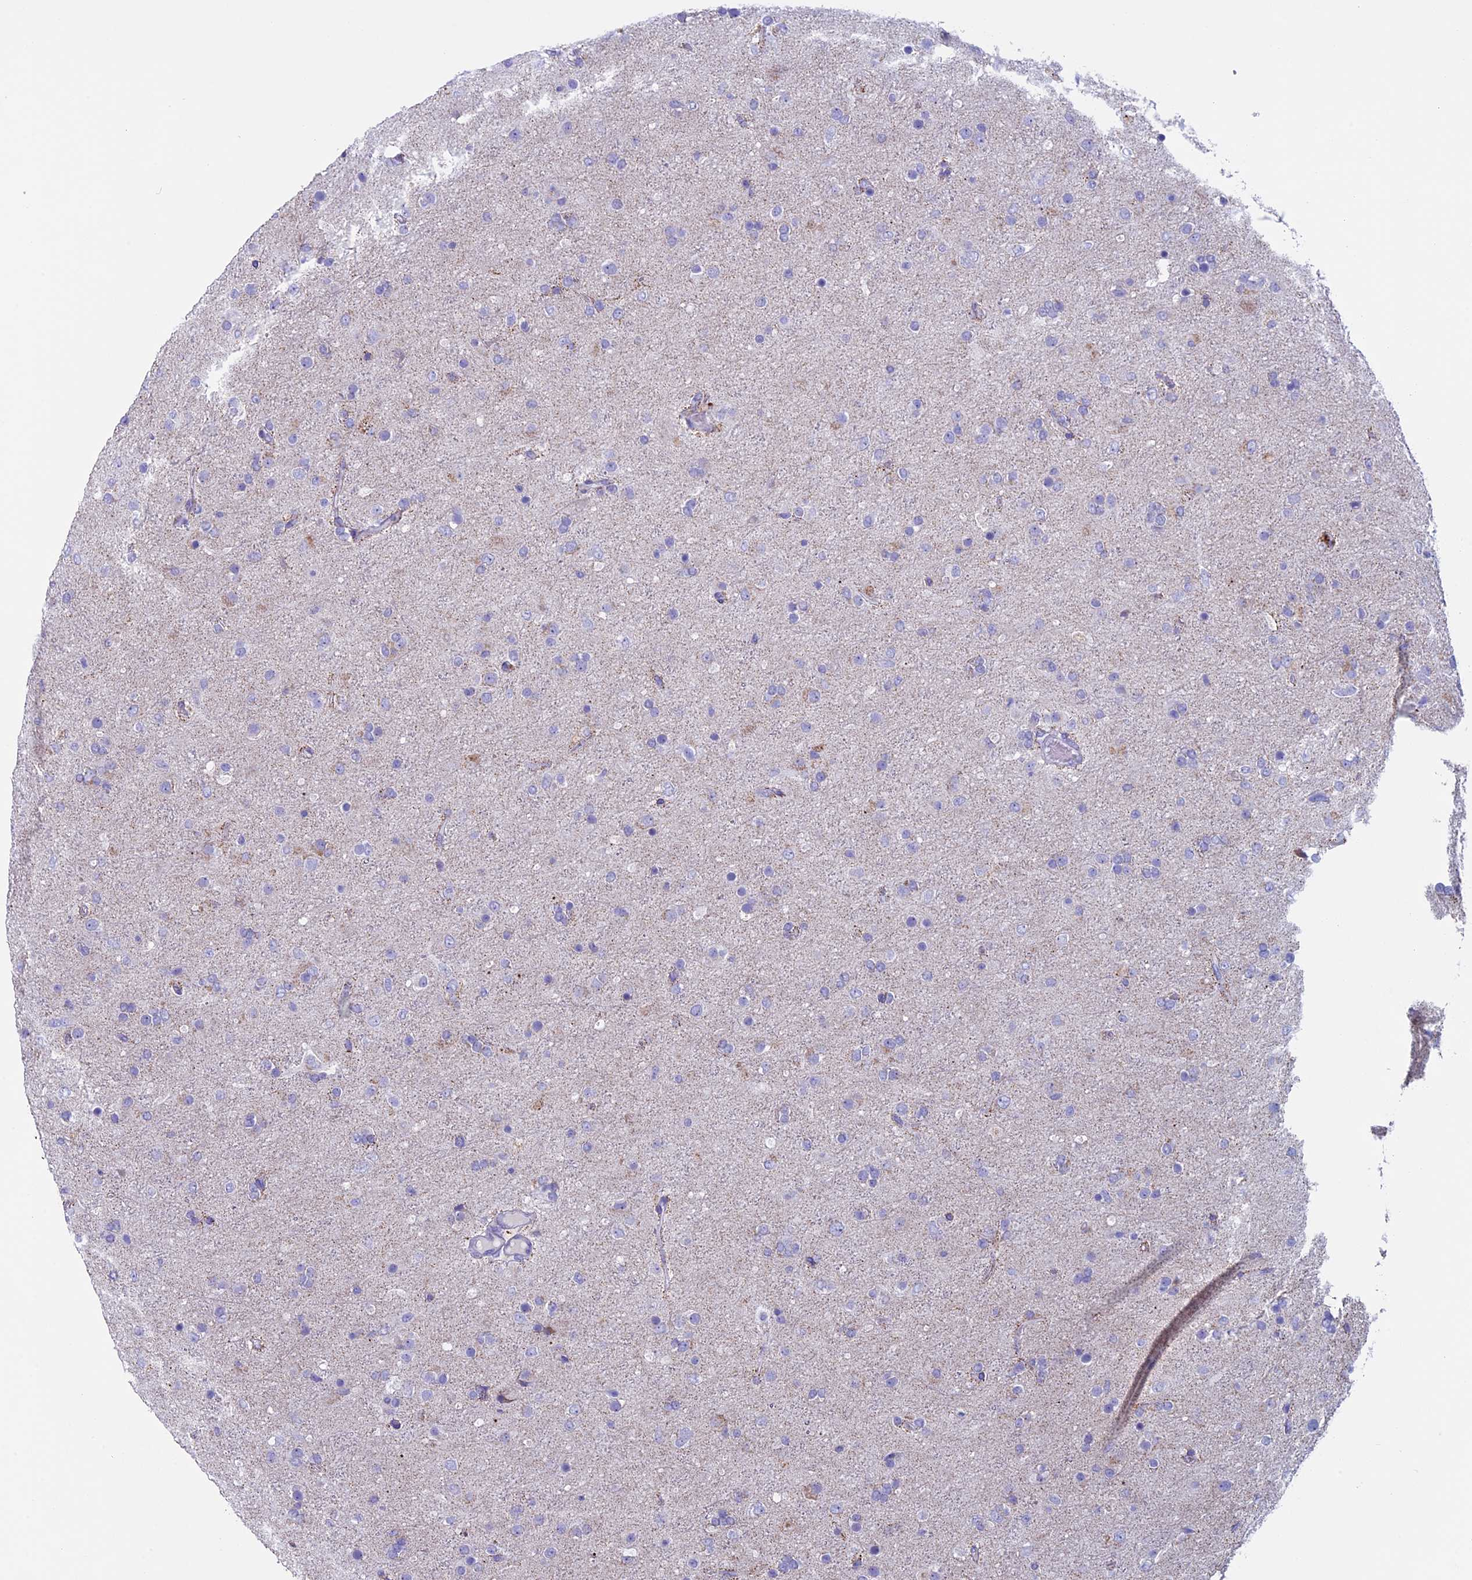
{"staining": {"intensity": "negative", "quantity": "none", "location": "none"}, "tissue": "glioma", "cell_type": "Tumor cells", "image_type": "cancer", "snomed": [{"axis": "morphology", "description": "Glioma, malignant, Low grade"}, {"axis": "topography", "description": "Brain"}], "caption": "The immunohistochemistry (IHC) micrograph has no significant positivity in tumor cells of glioma tissue. (DAB IHC with hematoxylin counter stain).", "gene": "ZNF563", "patient": {"sex": "male", "age": 65}}